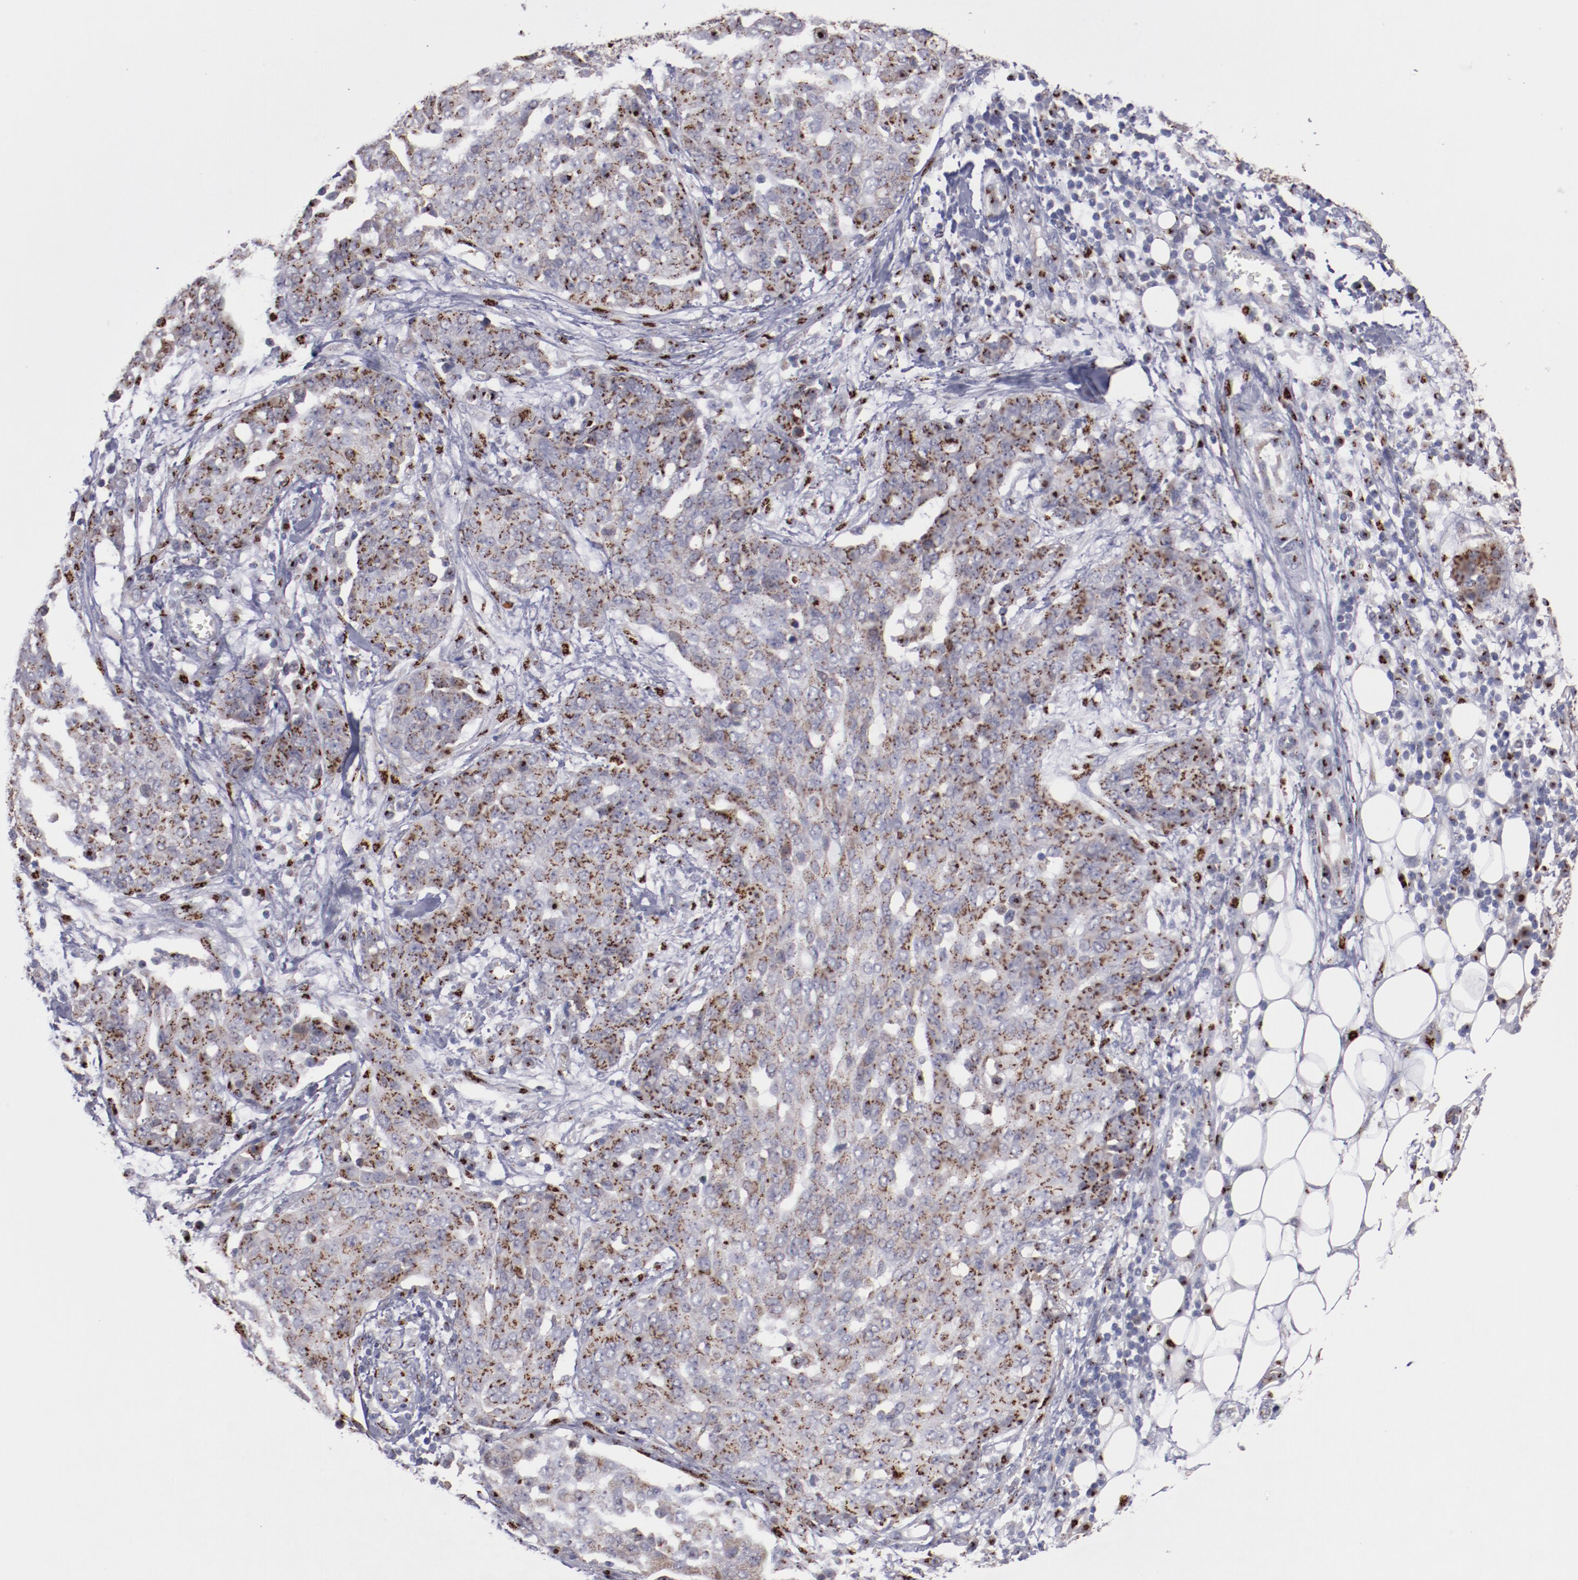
{"staining": {"intensity": "strong", "quantity": ">75%", "location": "cytoplasmic/membranous"}, "tissue": "ovarian cancer", "cell_type": "Tumor cells", "image_type": "cancer", "snomed": [{"axis": "morphology", "description": "Cystadenocarcinoma, serous, NOS"}, {"axis": "topography", "description": "Soft tissue"}, {"axis": "topography", "description": "Ovary"}], "caption": "Tumor cells reveal strong cytoplasmic/membranous staining in approximately >75% of cells in ovarian cancer (serous cystadenocarcinoma).", "gene": "GOLIM4", "patient": {"sex": "female", "age": 57}}